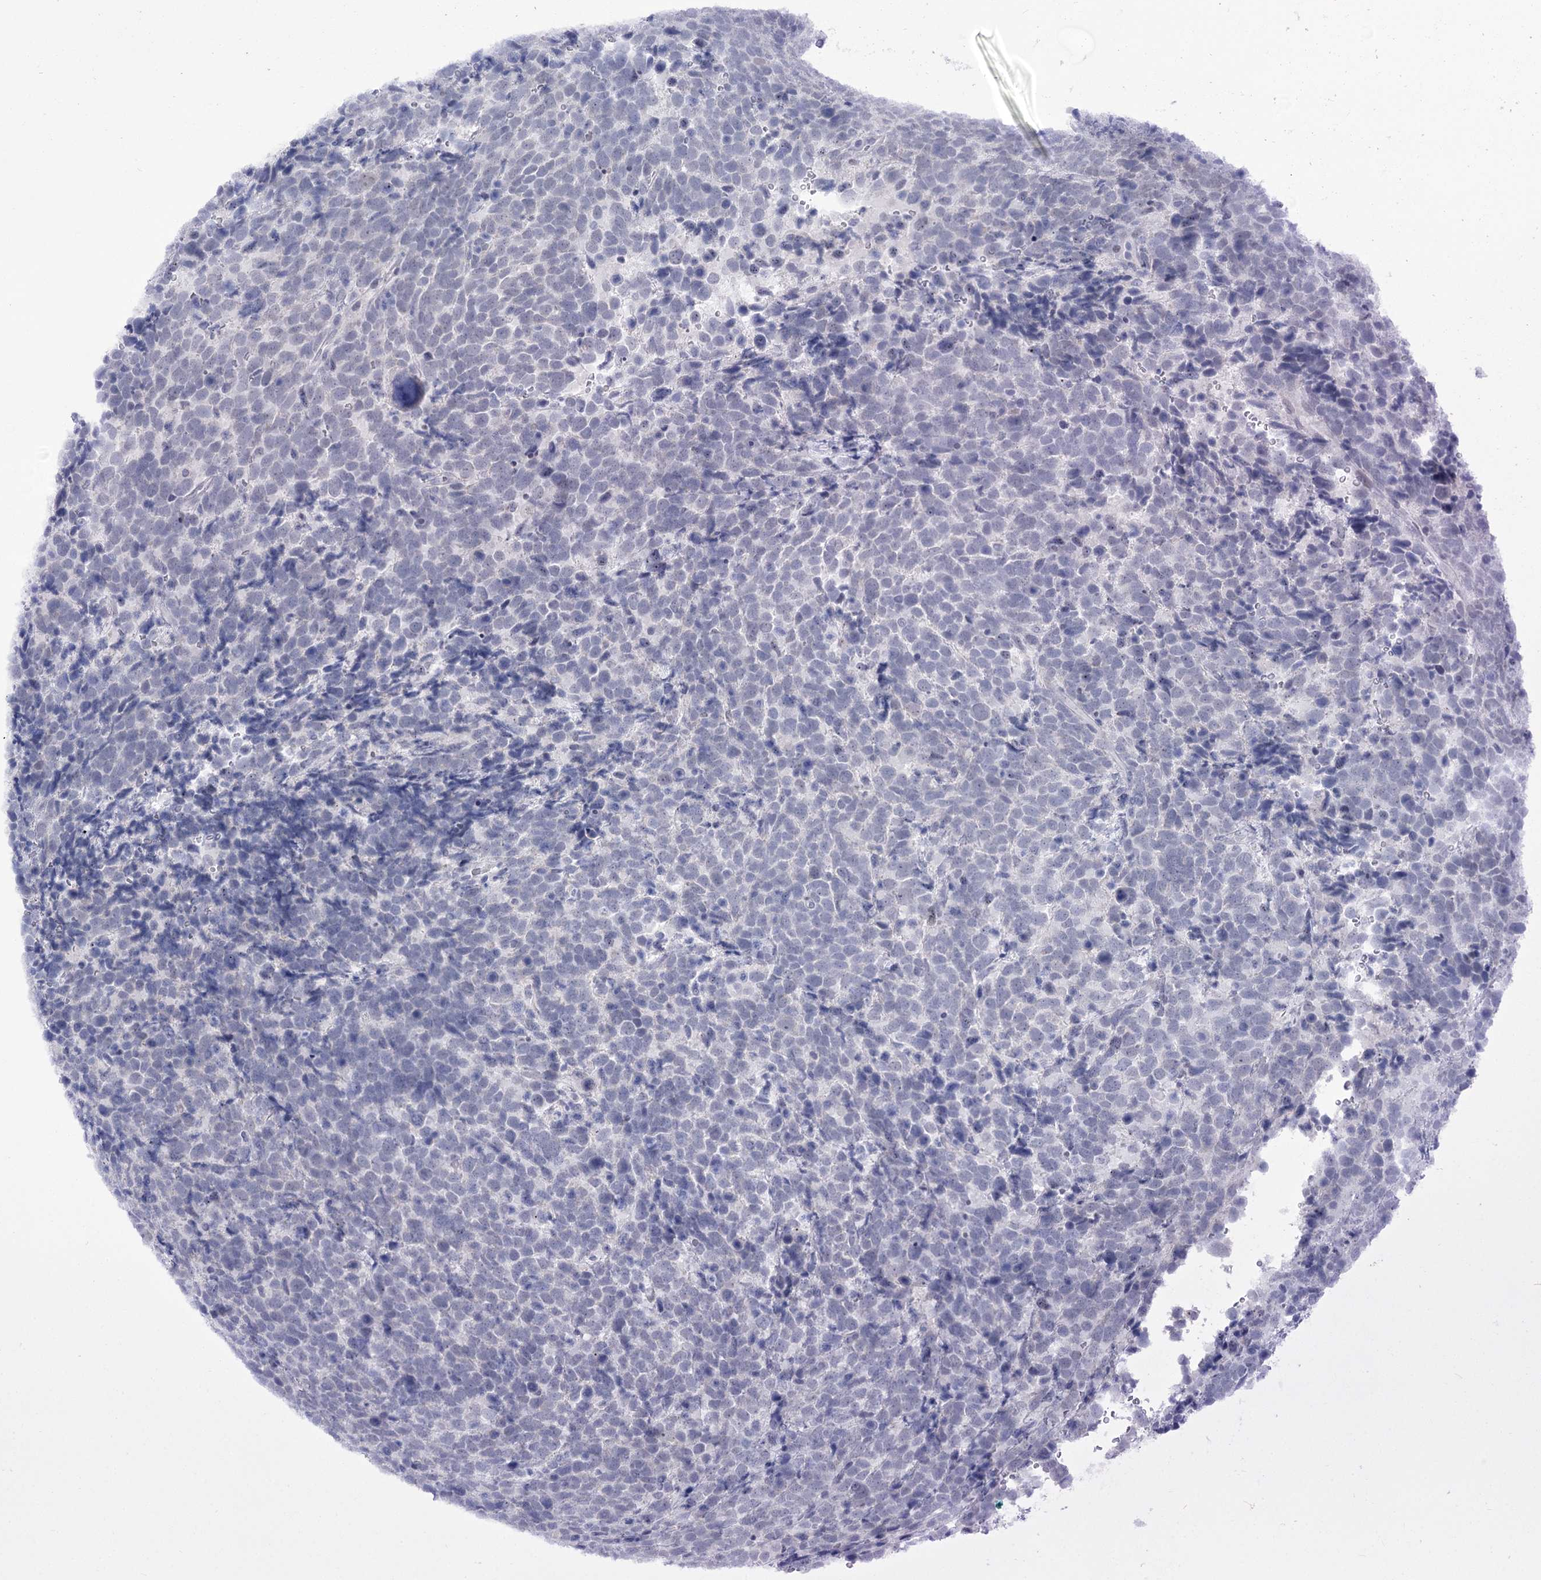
{"staining": {"intensity": "negative", "quantity": "none", "location": "none"}, "tissue": "urothelial cancer", "cell_type": "Tumor cells", "image_type": "cancer", "snomed": [{"axis": "morphology", "description": "Urothelial carcinoma, High grade"}, {"axis": "topography", "description": "Urinary bladder"}], "caption": "Urothelial carcinoma (high-grade) was stained to show a protein in brown. There is no significant staining in tumor cells.", "gene": "BEND7", "patient": {"sex": "female", "age": 82}}